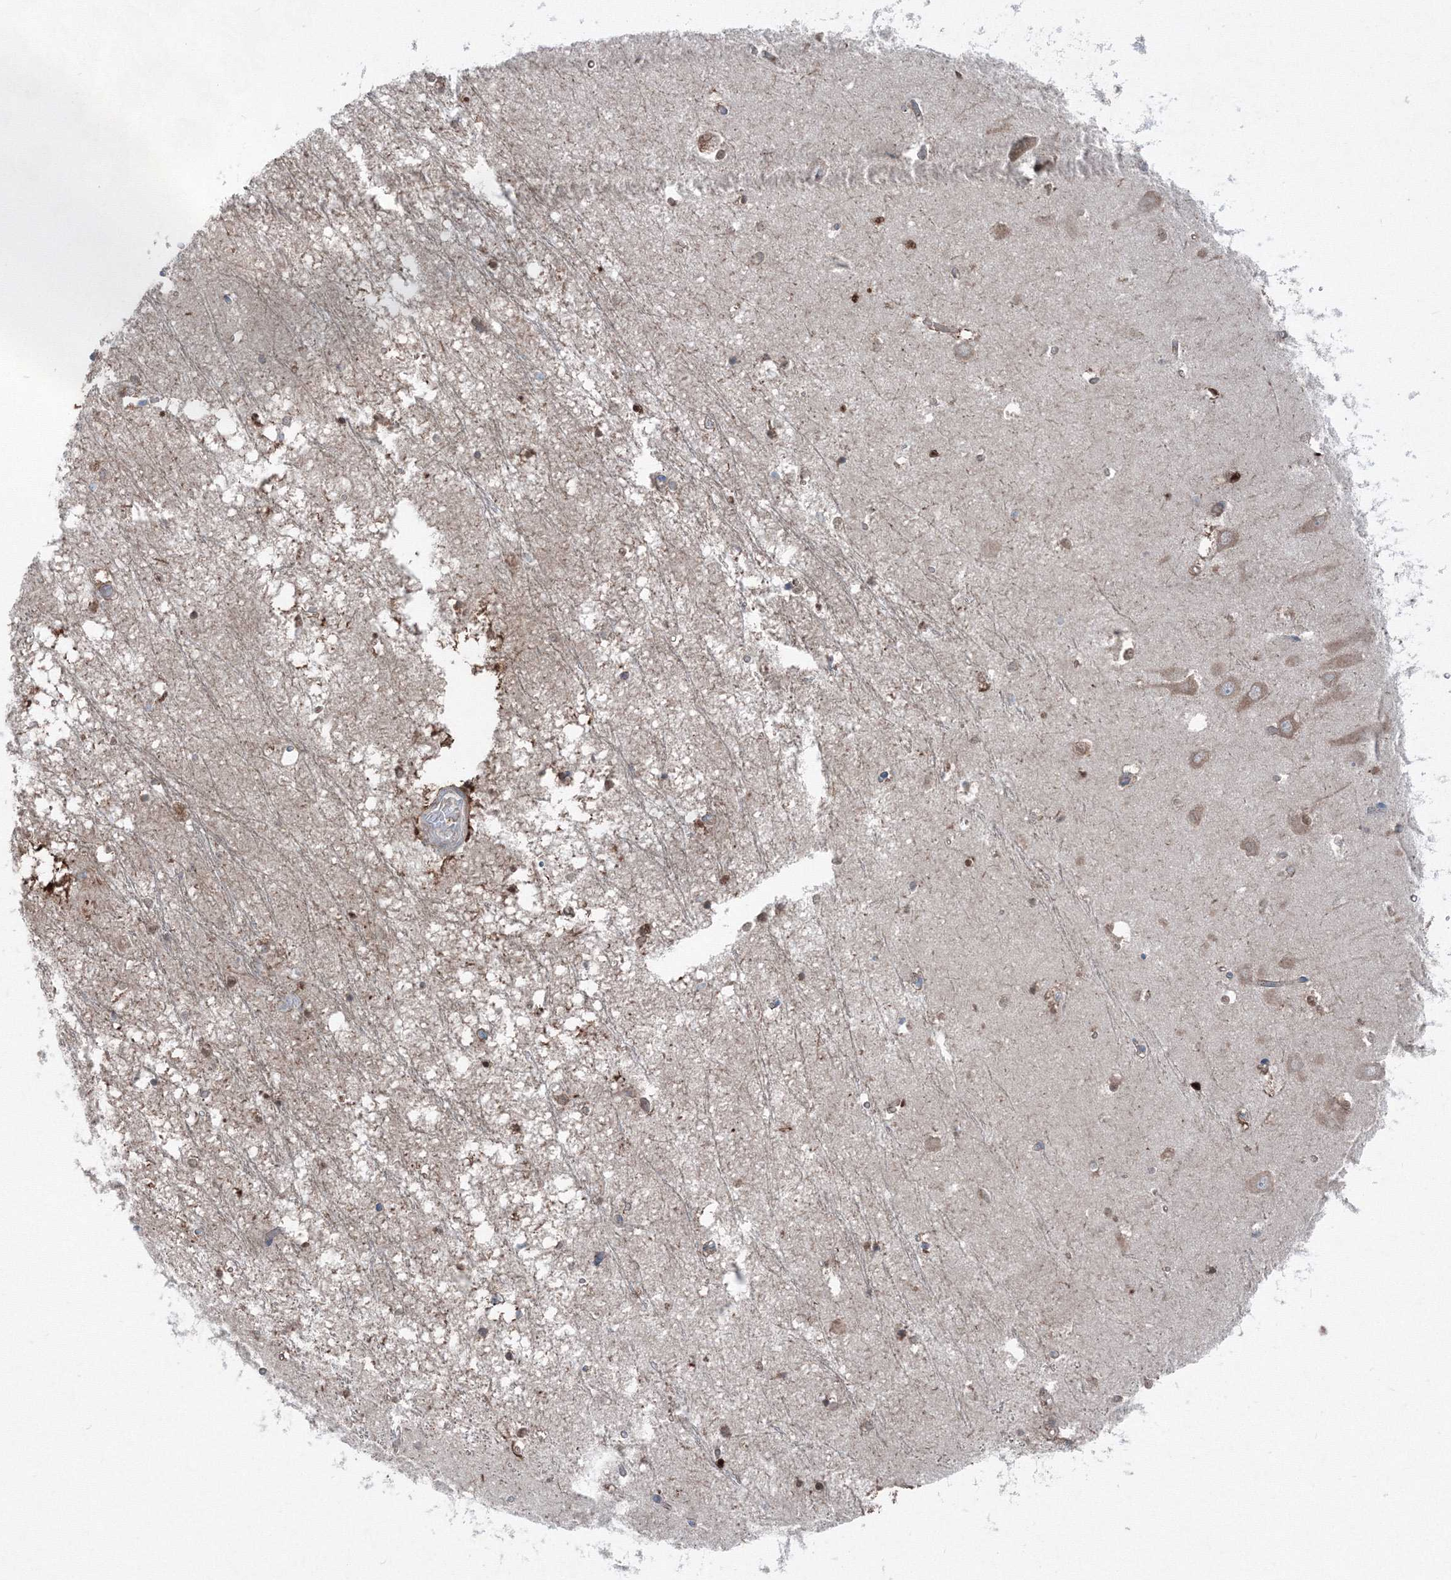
{"staining": {"intensity": "strong", "quantity": "25%-75%", "location": "cytoplasmic/membranous,nuclear"}, "tissue": "hippocampus", "cell_type": "Glial cells", "image_type": "normal", "snomed": [{"axis": "morphology", "description": "Normal tissue, NOS"}, {"axis": "topography", "description": "Hippocampus"}], "caption": "A brown stain labels strong cytoplasmic/membranous,nuclear staining of a protein in glial cells of normal hippocampus.", "gene": "TPRKB", "patient": {"sex": "male", "age": 70}}